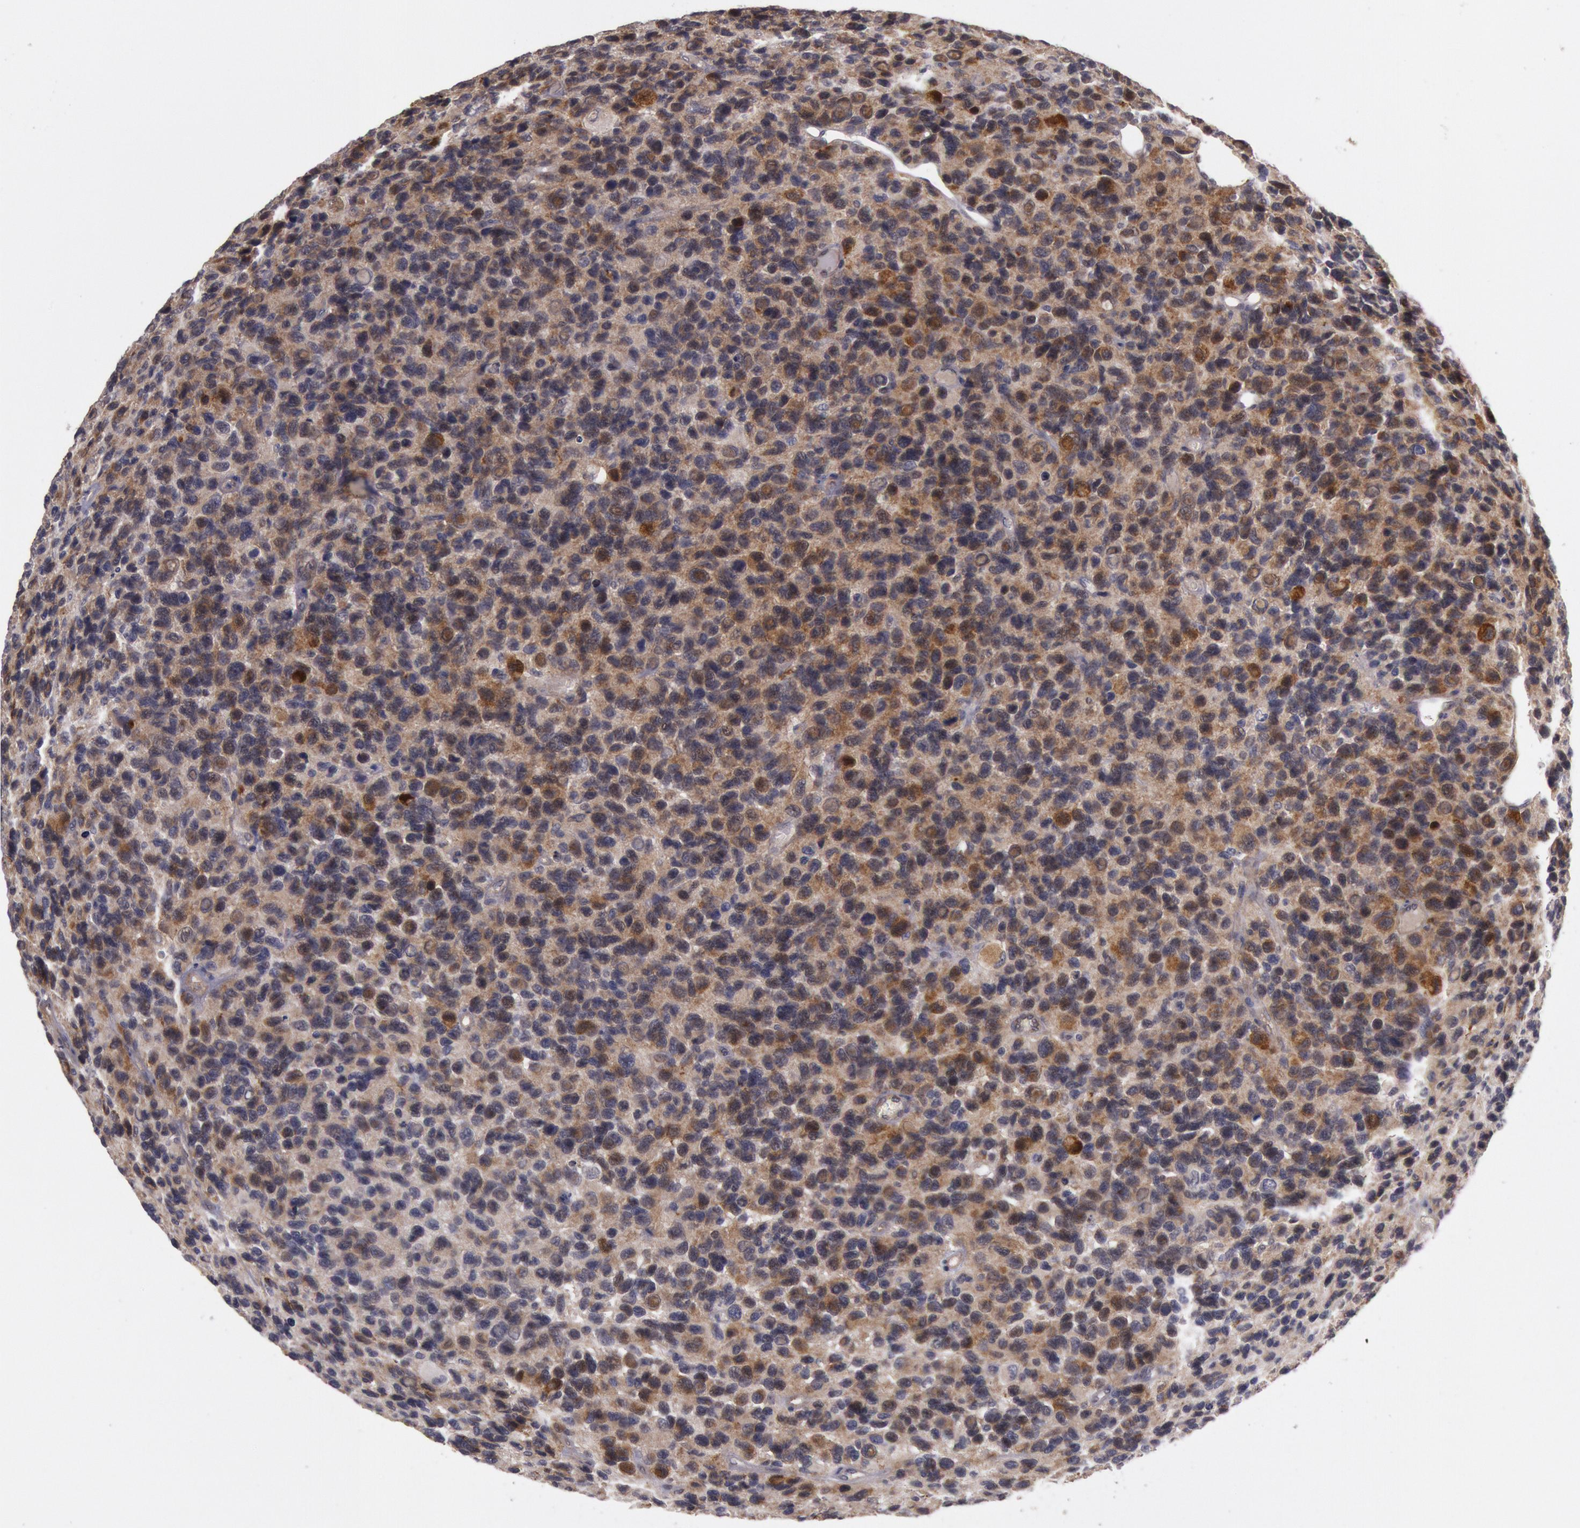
{"staining": {"intensity": "moderate", "quantity": "25%-75%", "location": "cytoplasmic/membranous,nuclear"}, "tissue": "glioma", "cell_type": "Tumor cells", "image_type": "cancer", "snomed": [{"axis": "morphology", "description": "Glioma, malignant, High grade"}, {"axis": "topography", "description": "Brain"}], "caption": "Moderate cytoplasmic/membranous and nuclear protein expression is identified in about 25%-75% of tumor cells in malignant glioma (high-grade). Using DAB (3,3'-diaminobenzidine) (brown) and hematoxylin (blue) stains, captured at high magnification using brightfield microscopy.", "gene": "TRIB2", "patient": {"sex": "male", "age": 77}}